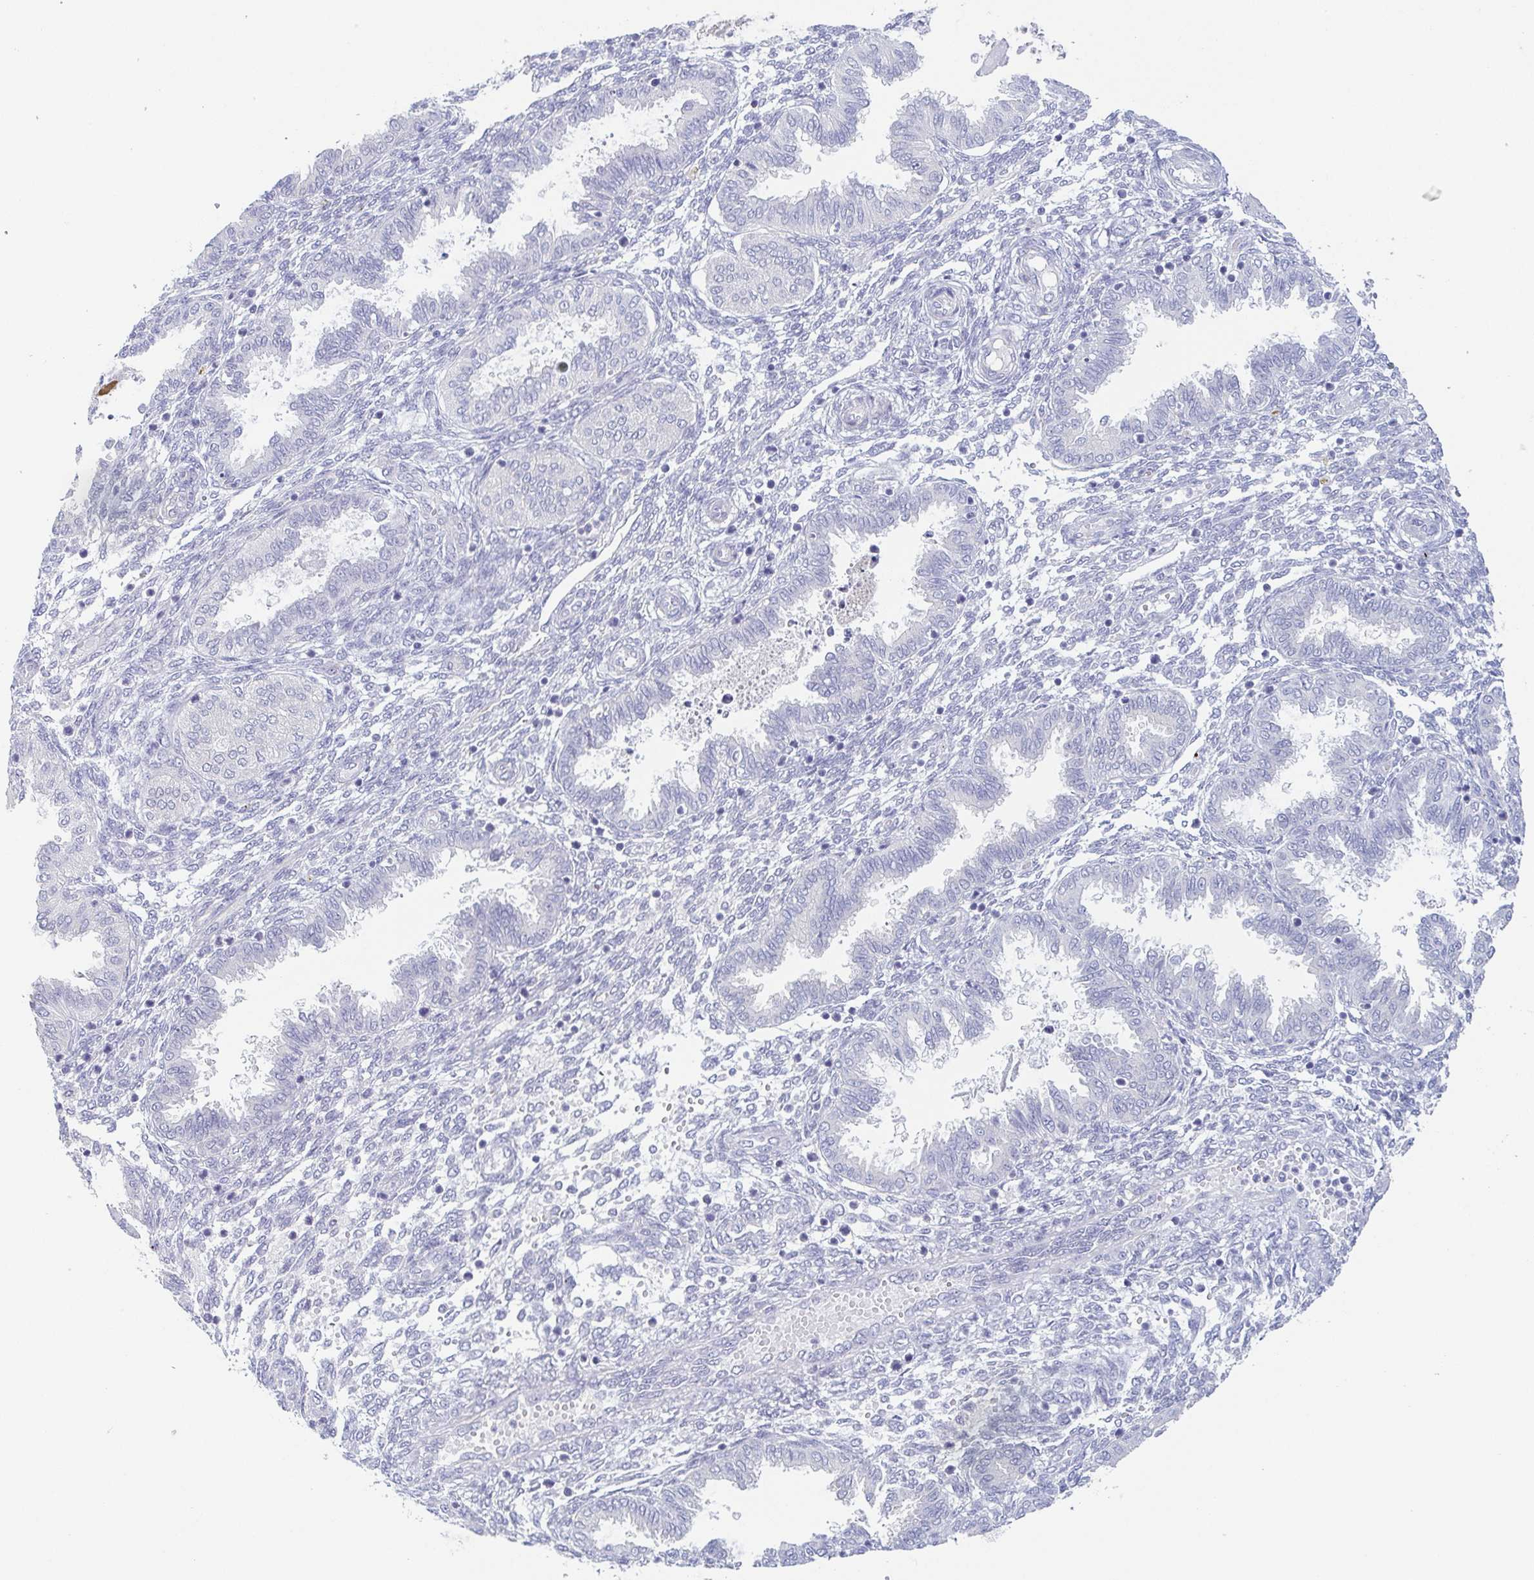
{"staining": {"intensity": "negative", "quantity": "none", "location": "none"}, "tissue": "endometrium", "cell_type": "Cells in endometrial stroma", "image_type": "normal", "snomed": [{"axis": "morphology", "description": "Normal tissue, NOS"}, {"axis": "topography", "description": "Endometrium"}], "caption": "Immunohistochemistry (IHC) histopathology image of benign endometrium stained for a protein (brown), which shows no positivity in cells in endometrial stroma.", "gene": "COL17A1", "patient": {"sex": "female", "age": 33}}